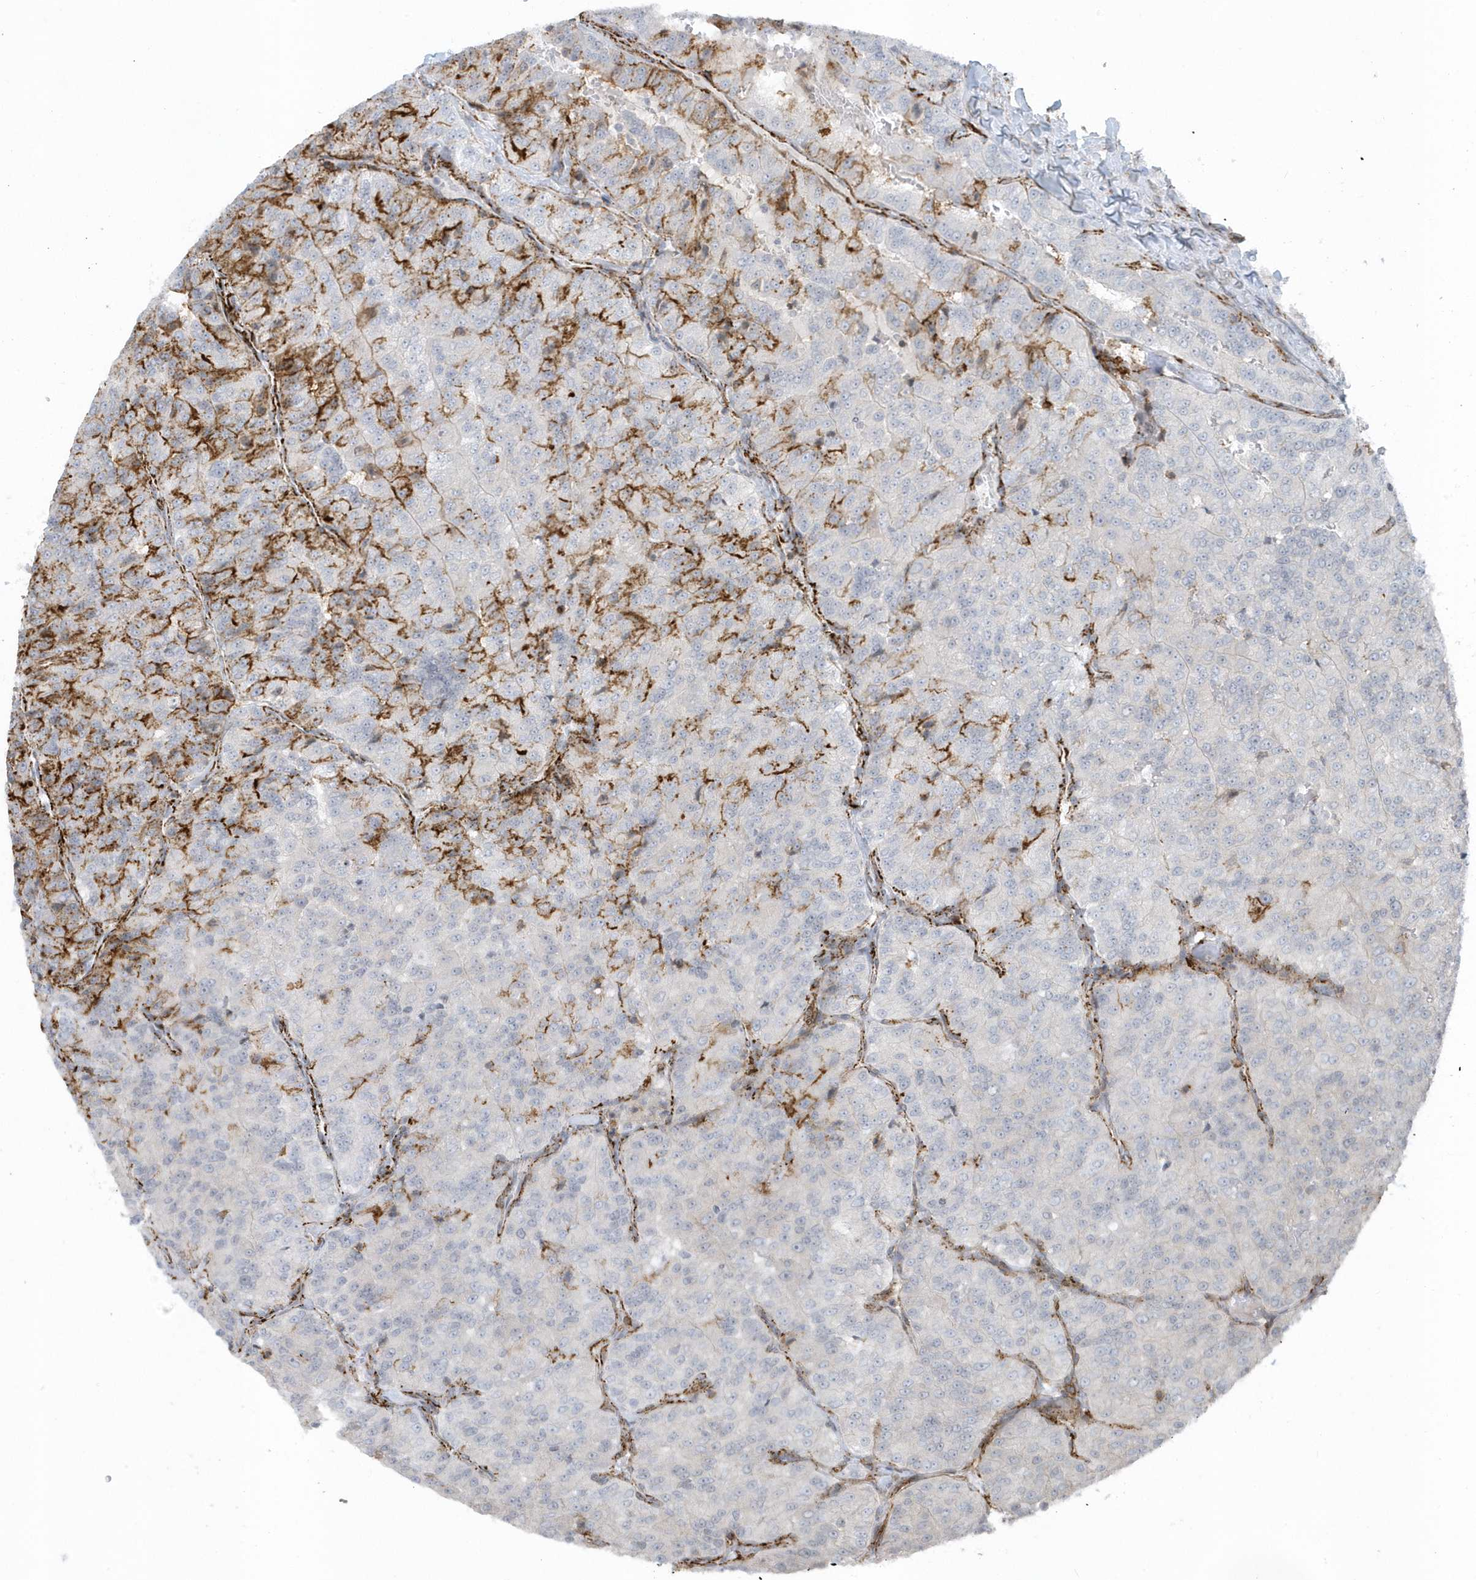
{"staining": {"intensity": "strong", "quantity": "25%-75%", "location": "cytoplasmic/membranous"}, "tissue": "renal cancer", "cell_type": "Tumor cells", "image_type": "cancer", "snomed": [{"axis": "morphology", "description": "Adenocarcinoma, NOS"}, {"axis": "topography", "description": "Kidney"}], "caption": "The micrograph displays staining of renal cancer, revealing strong cytoplasmic/membranous protein staining (brown color) within tumor cells.", "gene": "CACNB2", "patient": {"sex": "female", "age": 63}}